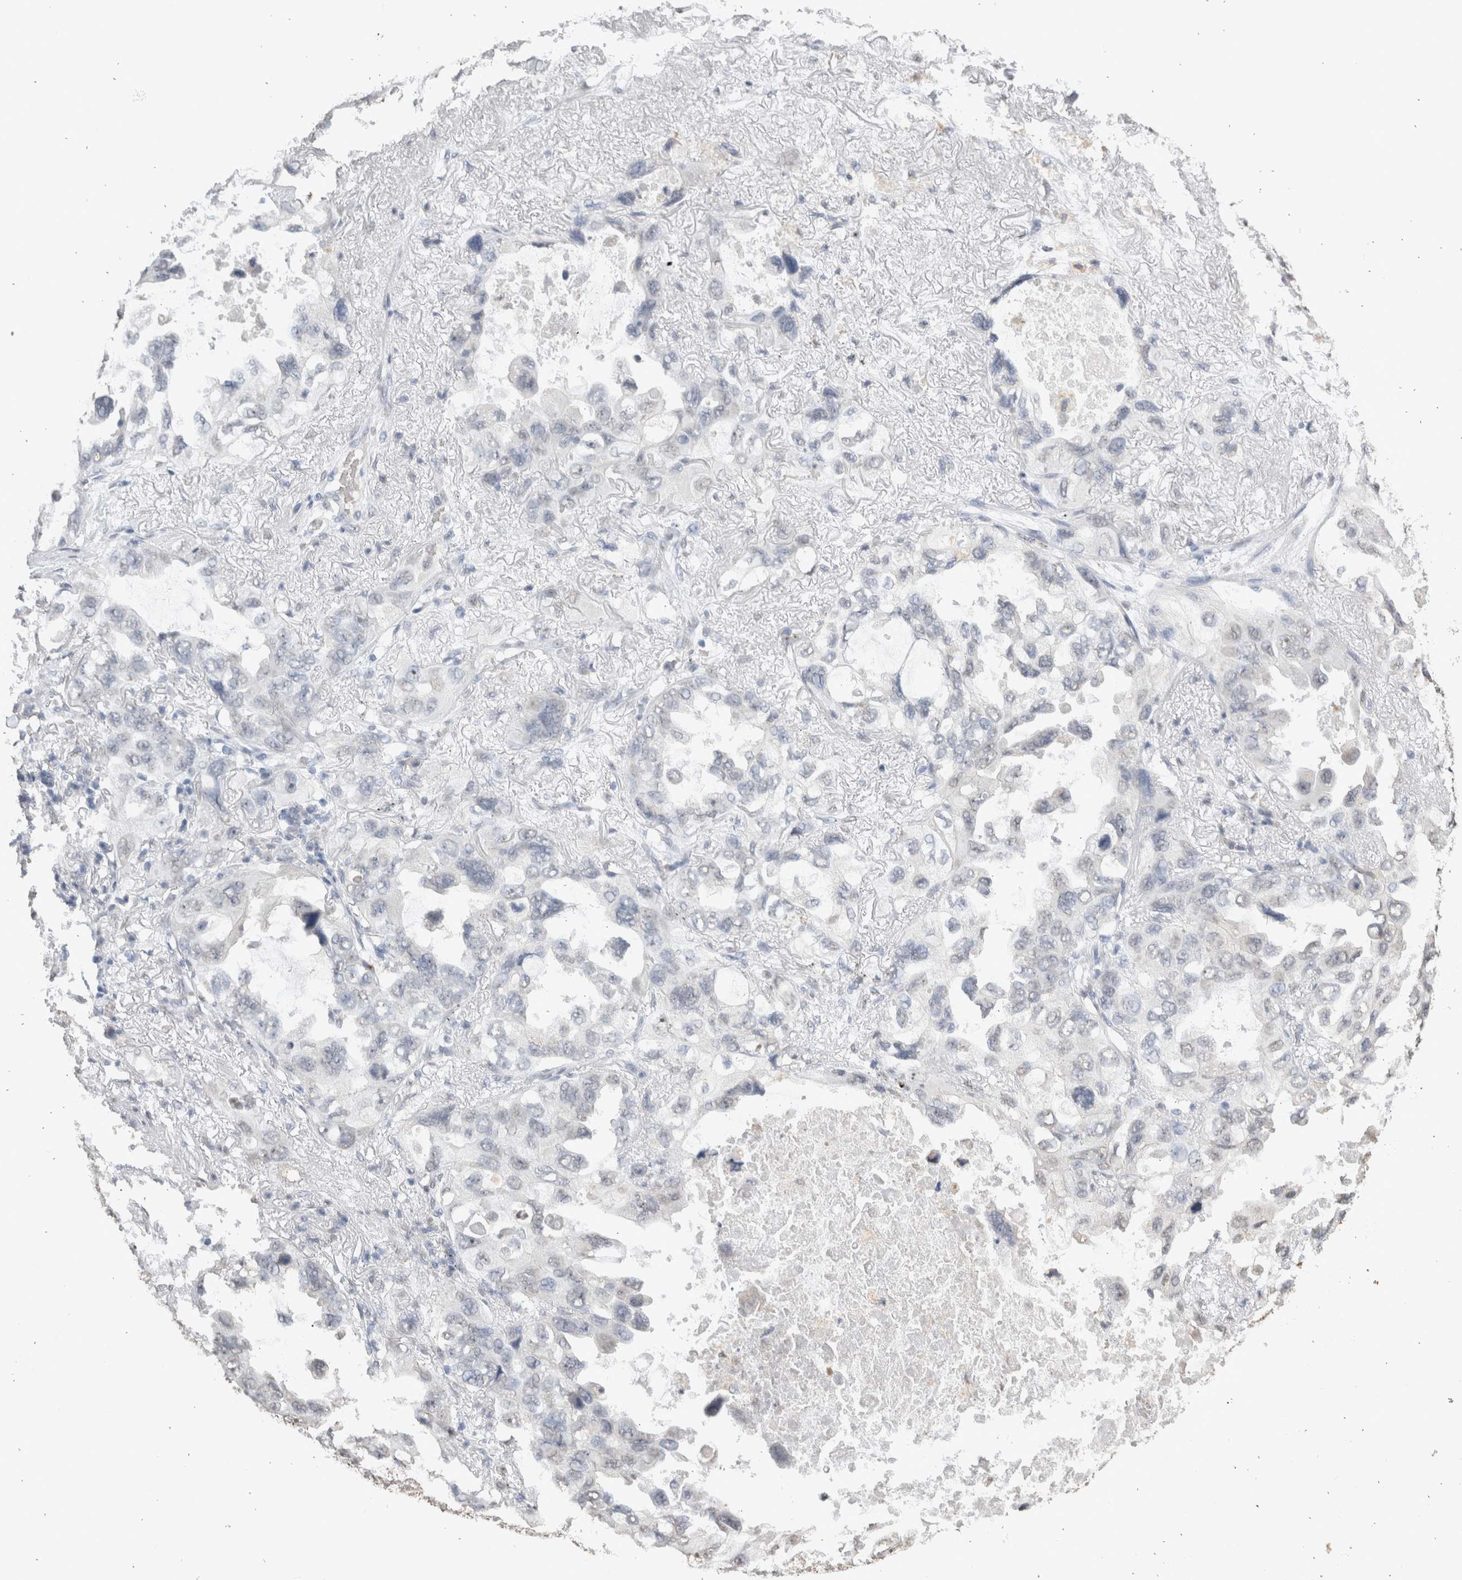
{"staining": {"intensity": "negative", "quantity": "none", "location": "none"}, "tissue": "lung cancer", "cell_type": "Tumor cells", "image_type": "cancer", "snomed": [{"axis": "morphology", "description": "Squamous cell carcinoma, NOS"}, {"axis": "topography", "description": "Lung"}], "caption": "Image shows no significant protein staining in tumor cells of squamous cell carcinoma (lung). Brightfield microscopy of immunohistochemistry stained with DAB (brown) and hematoxylin (blue), captured at high magnification.", "gene": "LGALS2", "patient": {"sex": "female", "age": 73}}